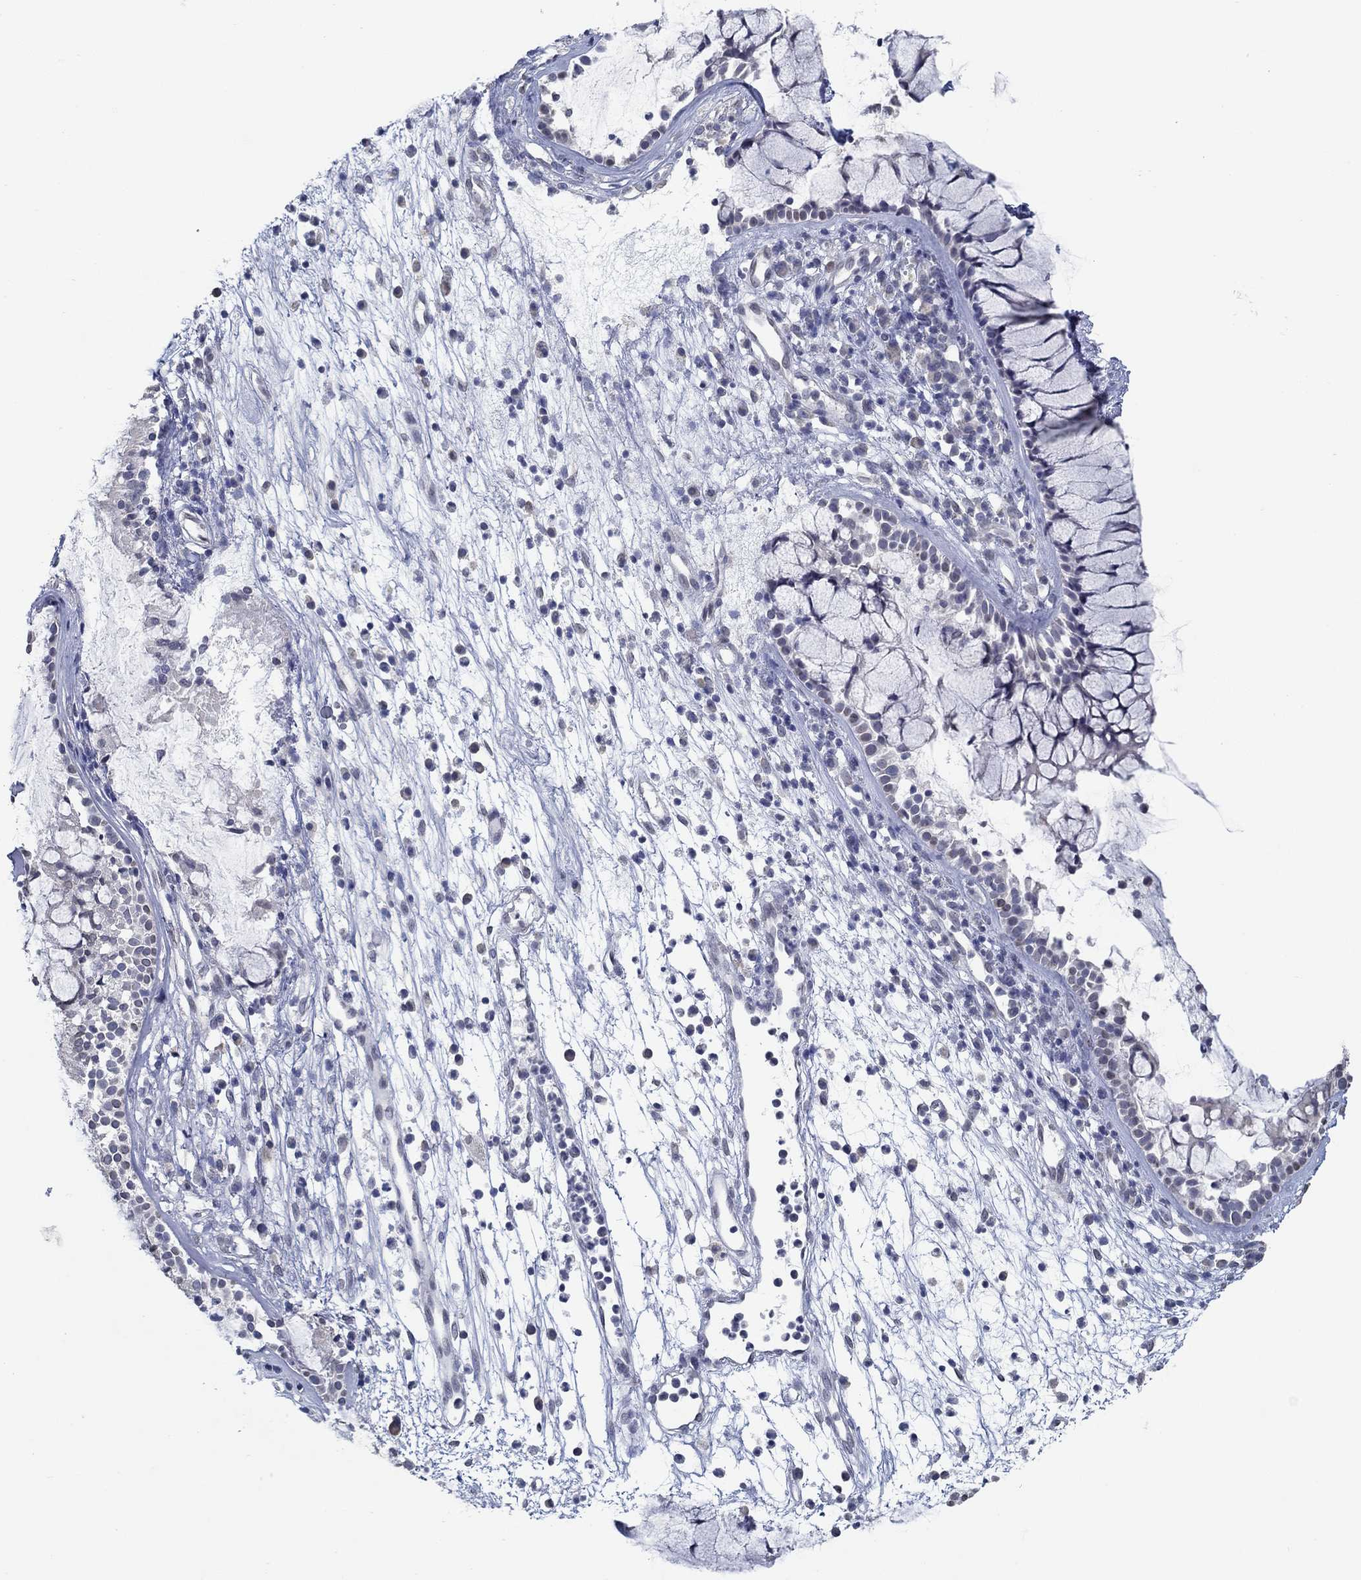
{"staining": {"intensity": "negative", "quantity": "none", "location": "none"}, "tissue": "nasopharynx", "cell_type": "Respiratory epithelial cells", "image_type": "normal", "snomed": [{"axis": "morphology", "description": "Normal tissue, NOS"}, {"axis": "topography", "description": "Nasopharynx"}], "caption": "A photomicrograph of nasopharynx stained for a protein demonstrates no brown staining in respiratory epithelial cells. (DAB (3,3'-diaminobenzidine) immunohistochemistry visualized using brightfield microscopy, high magnification).", "gene": "NUP155", "patient": {"sex": "male", "age": 77}}